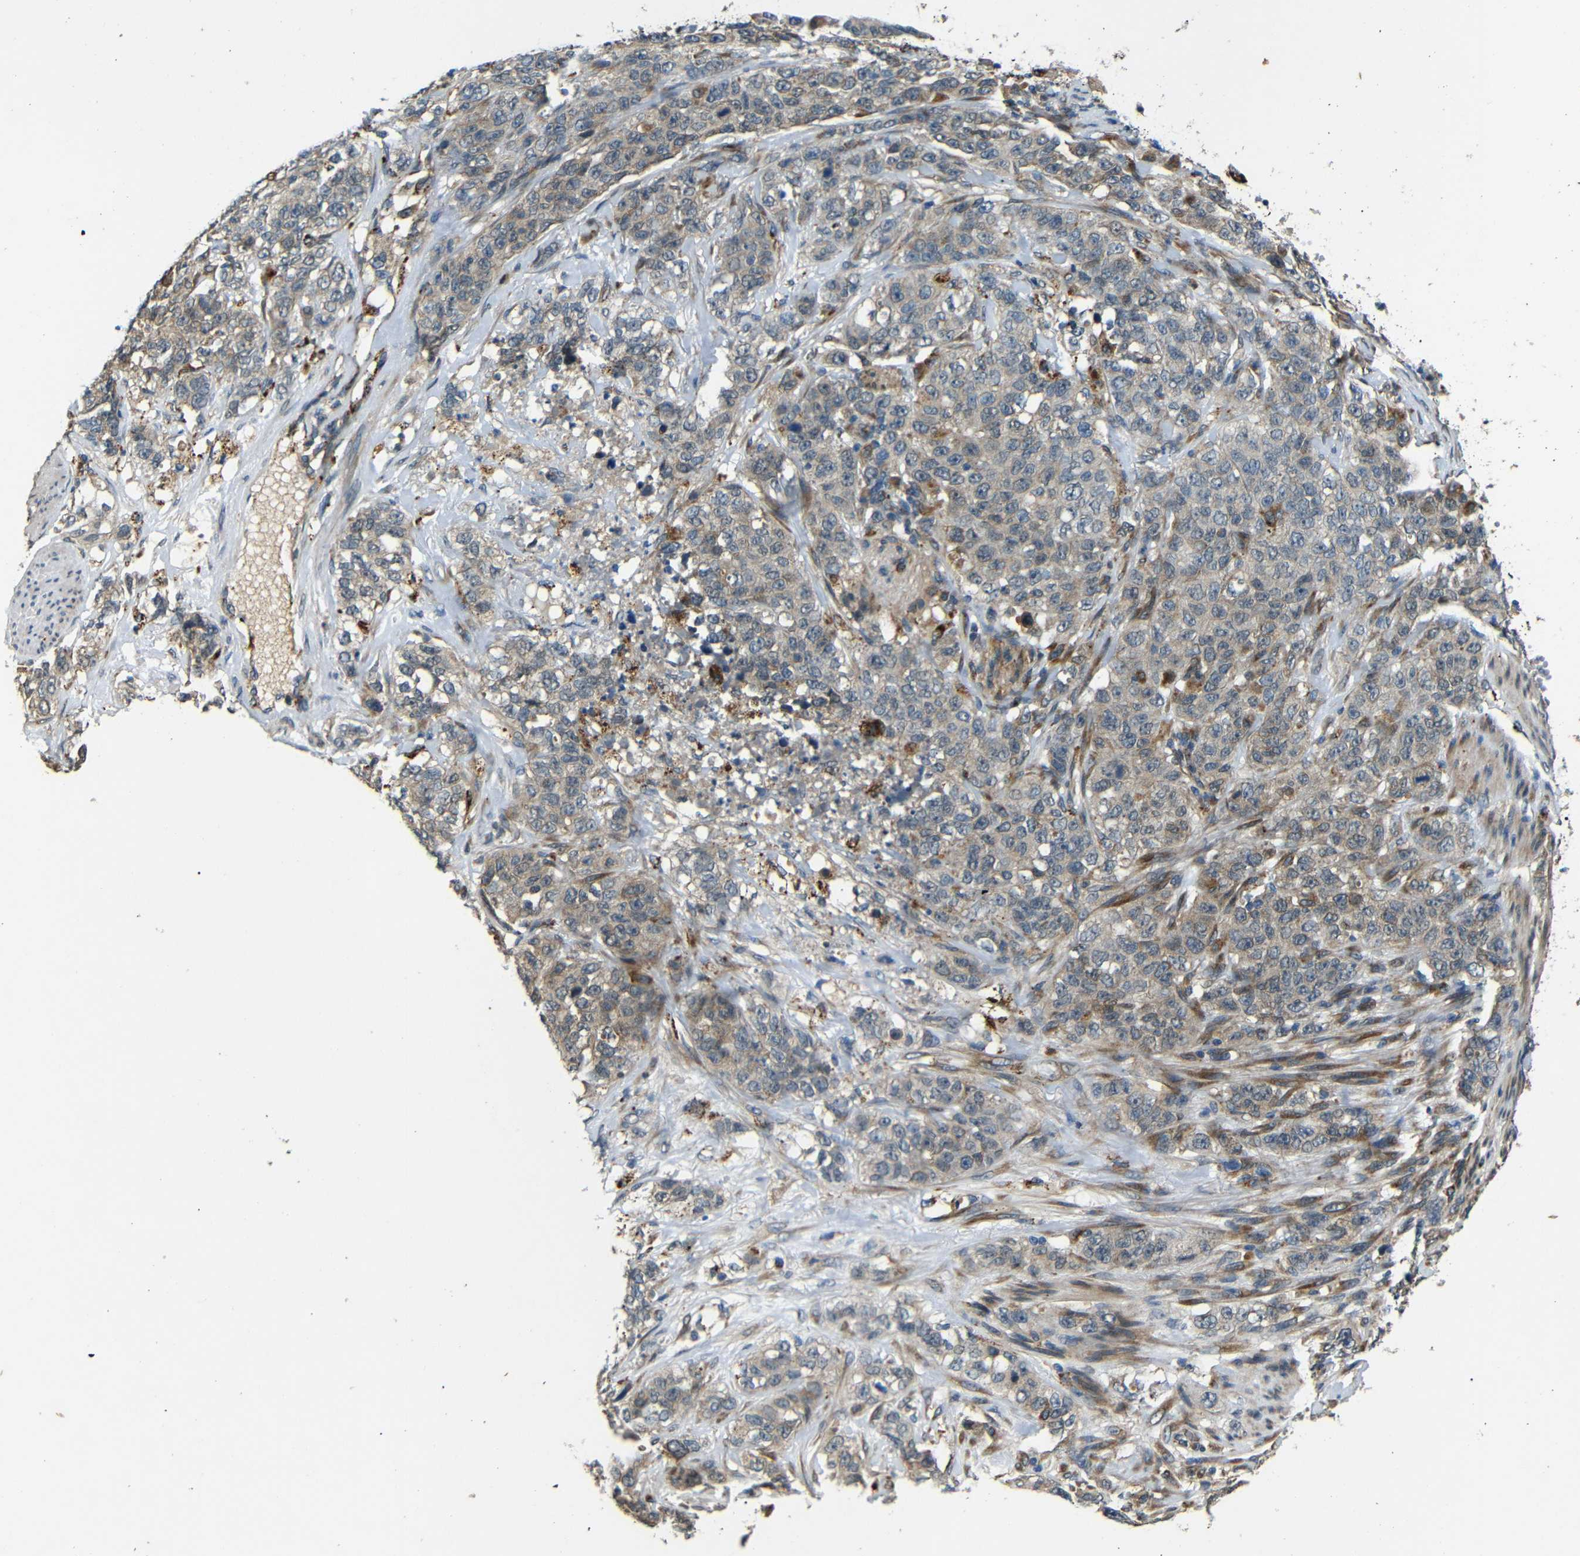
{"staining": {"intensity": "weak", "quantity": ">75%", "location": "cytoplasmic/membranous"}, "tissue": "stomach cancer", "cell_type": "Tumor cells", "image_type": "cancer", "snomed": [{"axis": "morphology", "description": "Adenocarcinoma, NOS"}, {"axis": "topography", "description": "Stomach"}], "caption": "A histopathology image of adenocarcinoma (stomach) stained for a protein shows weak cytoplasmic/membranous brown staining in tumor cells.", "gene": "ATP7A", "patient": {"sex": "male", "age": 48}}